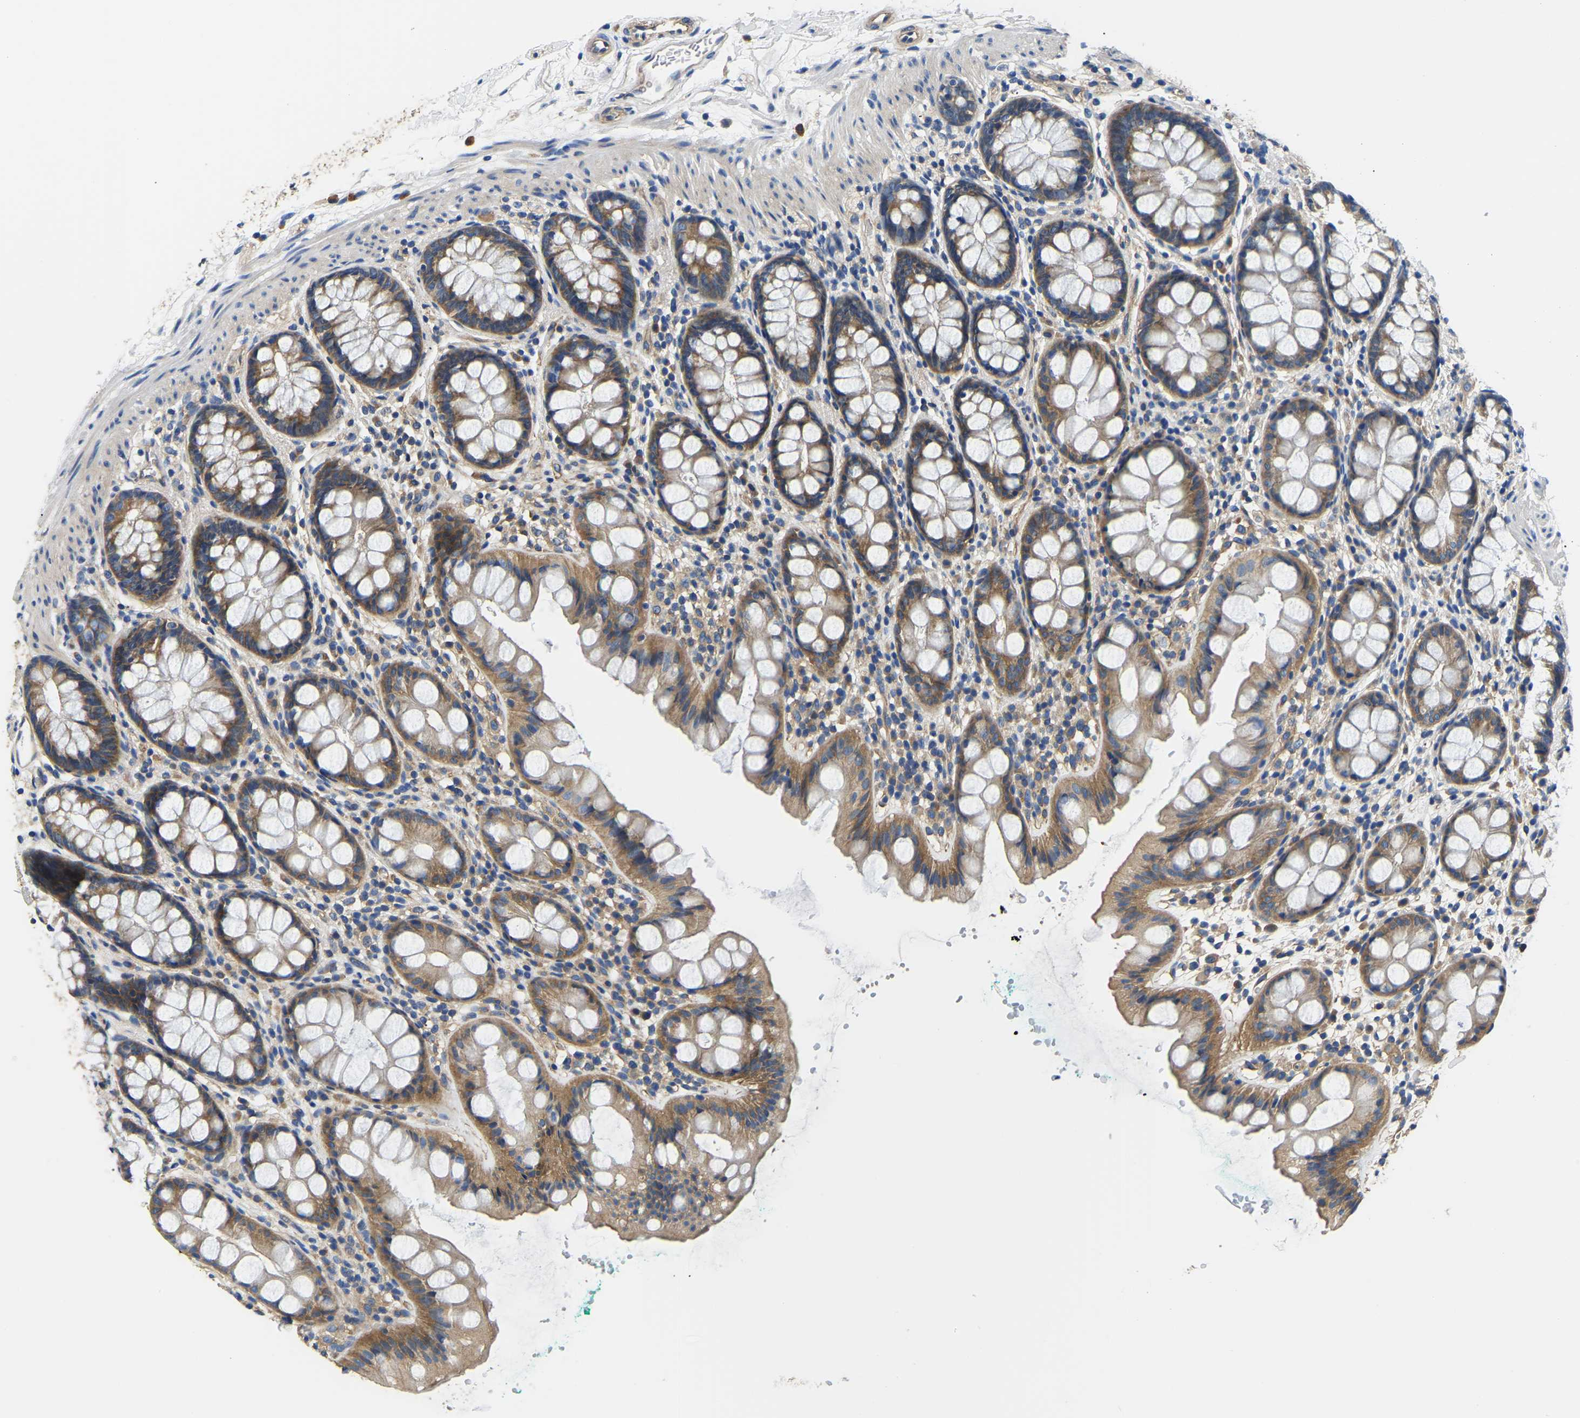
{"staining": {"intensity": "moderate", "quantity": ">75%", "location": "cytoplasmic/membranous"}, "tissue": "rectum", "cell_type": "Glandular cells", "image_type": "normal", "snomed": [{"axis": "morphology", "description": "Normal tissue, NOS"}, {"axis": "topography", "description": "Rectum"}], "caption": "DAB immunohistochemical staining of benign human rectum displays moderate cytoplasmic/membranous protein positivity in about >75% of glandular cells.", "gene": "CSDE1", "patient": {"sex": "female", "age": 65}}